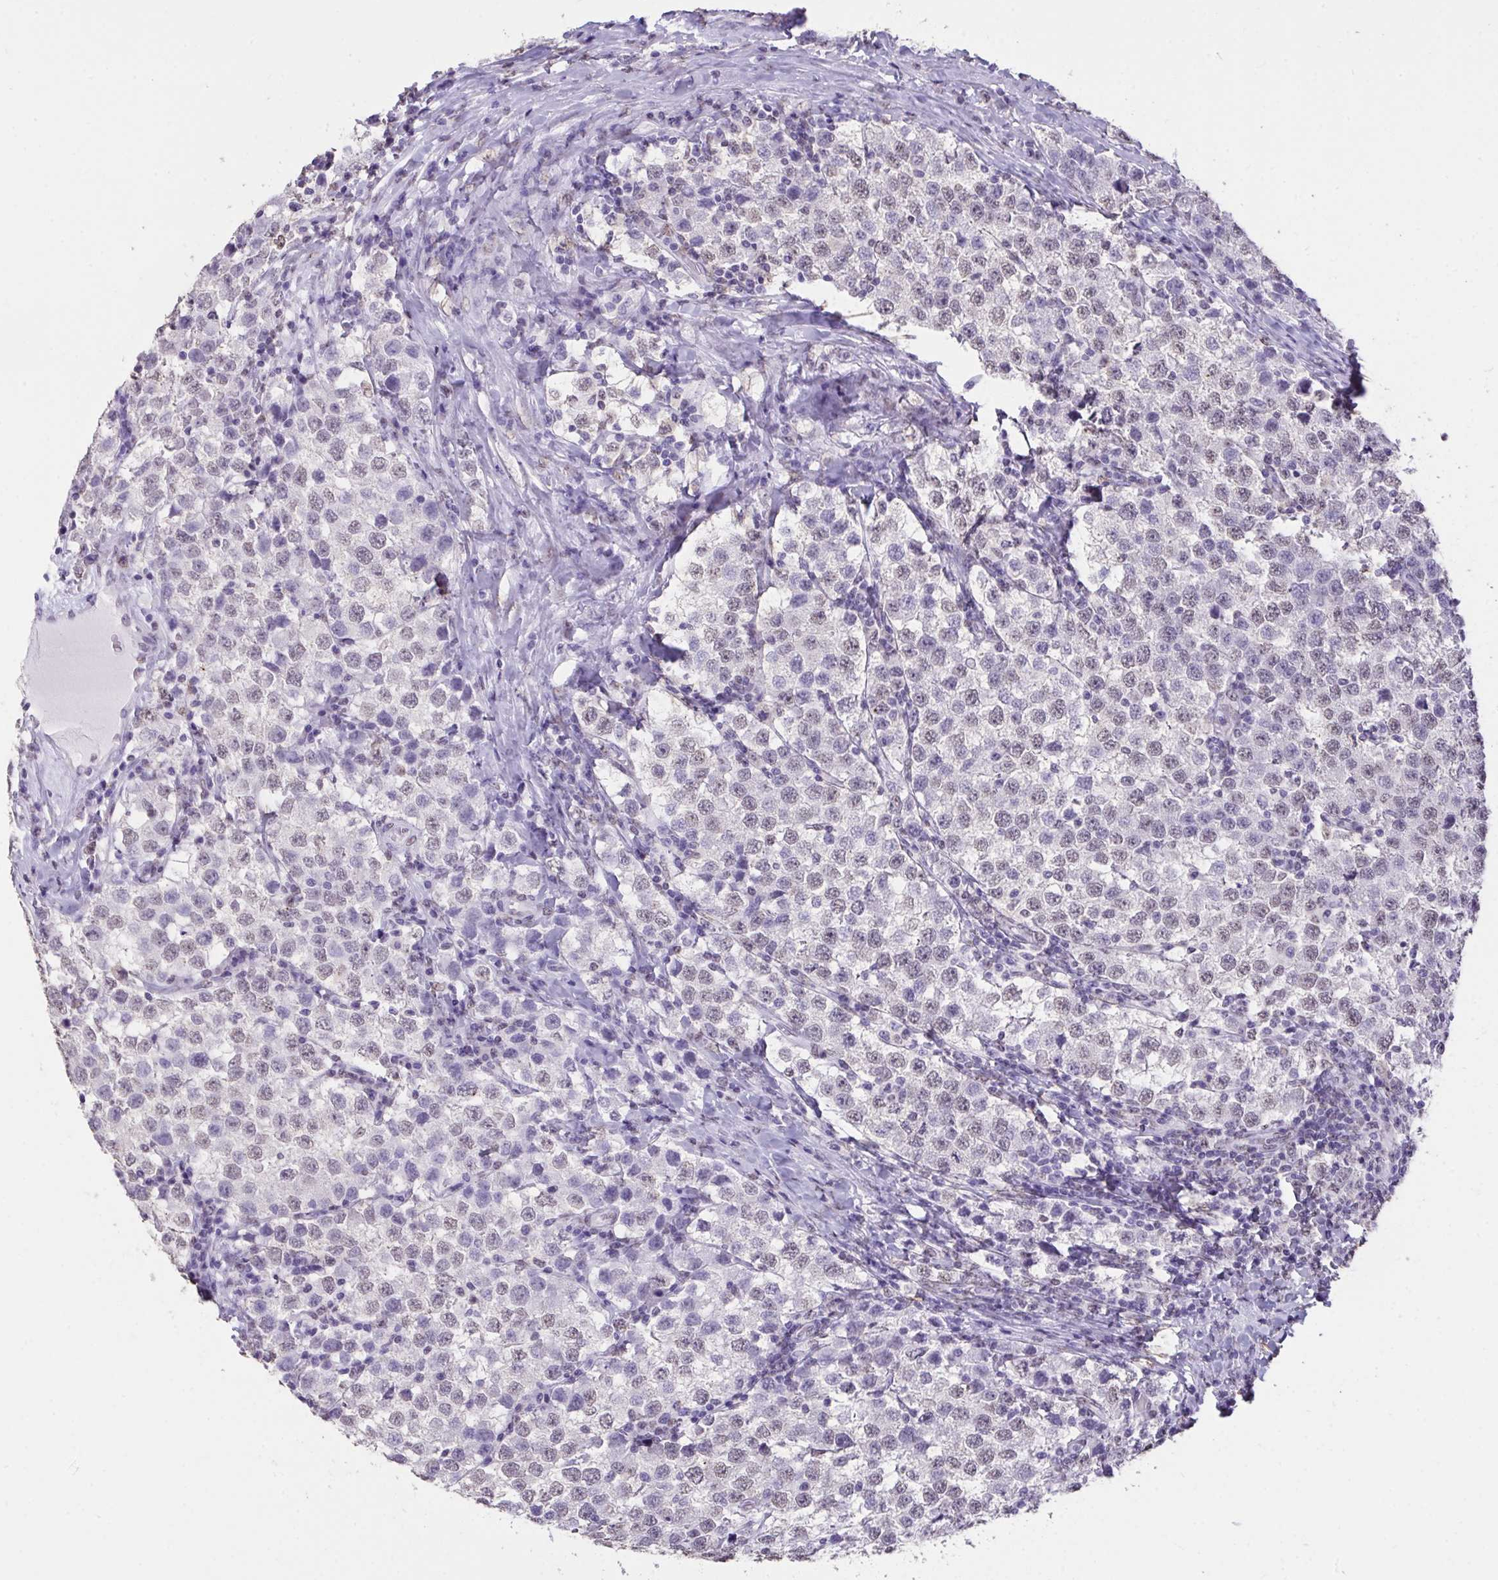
{"staining": {"intensity": "weak", "quantity": "<25%", "location": "nuclear"}, "tissue": "testis cancer", "cell_type": "Tumor cells", "image_type": "cancer", "snomed": [{"axis": "morphology", "description": "Seminoma, NOS"}, {"axis": "topography", "description": "Testis"}], "caption": "Immunohistochemical staining of human testis cancer reveals no significant expression in tumor cells.", "gene": "SEMA6B", "patient": {"sex": "male", "age": 34}}